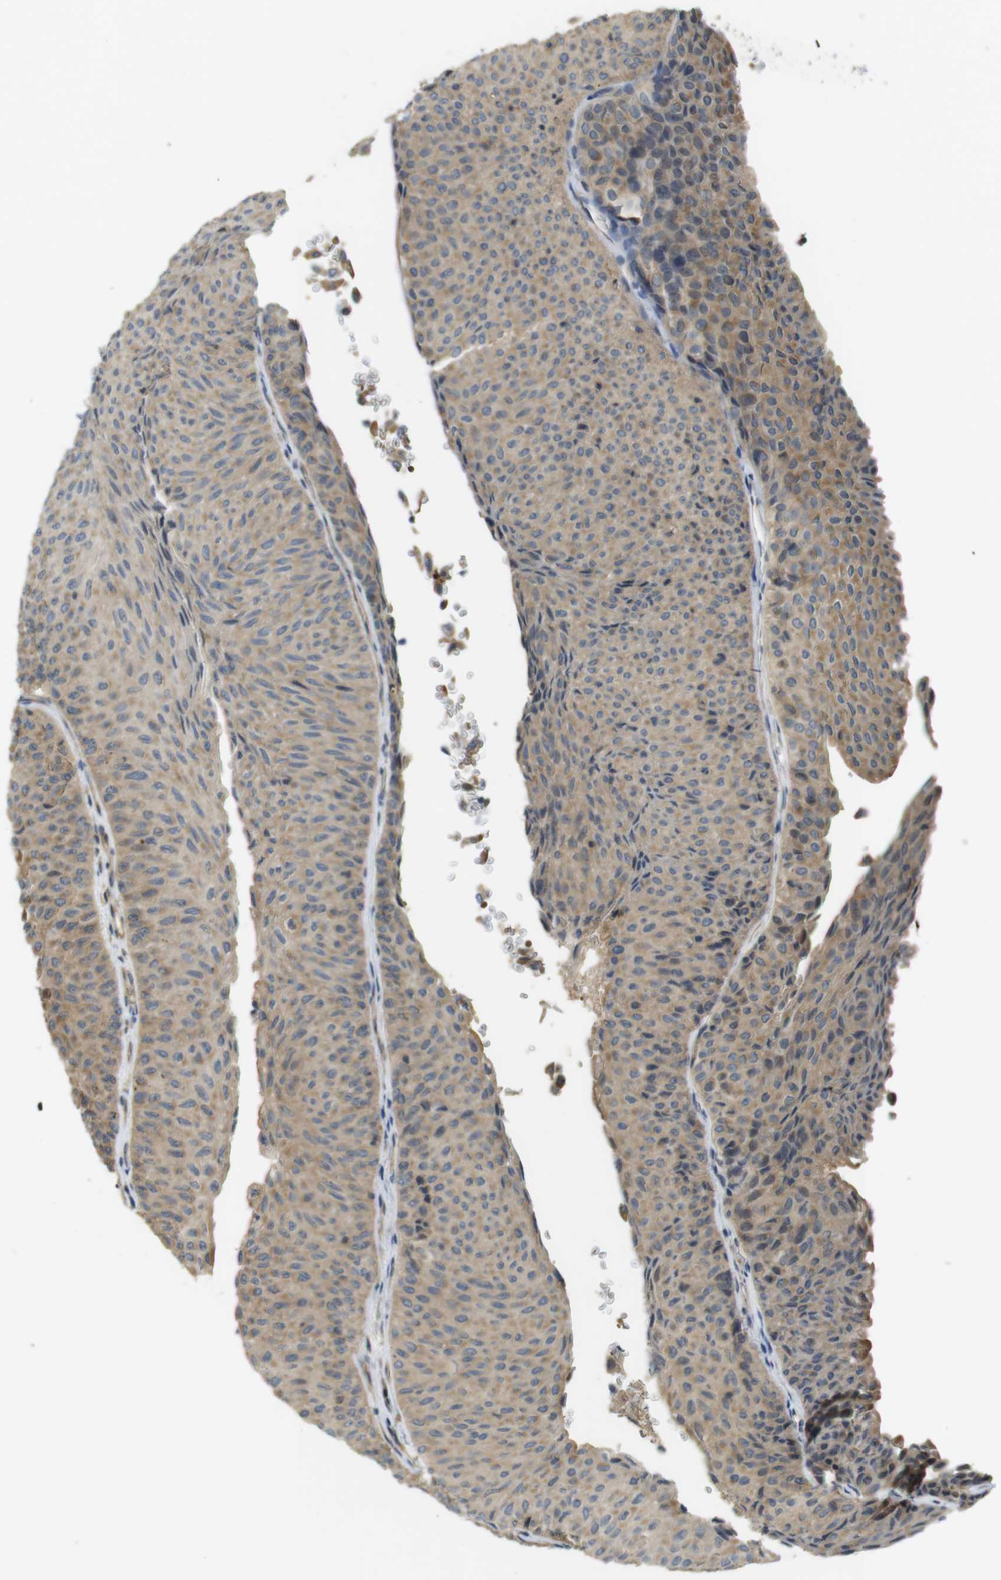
{"staining": {"intensity": "moderate", "quantity": ">75%", "location": "cytoplasmic/membranous"}, "tissue": "urothelial cancer", "cell_type": "Tumor cells", "image_type": "cancer", "snomed": [{"axis": "morphology", "description": "Urothelial carcinoma, Low grade"}, {"axis": "topography", "description": "Urinary bladder"}], "caption": "Human urothelial cancer stained with a protein marker exhibits moderate staining in tumor cells.", "gene": "CLTC", "patient": {"sex": "male", "age": 78}}